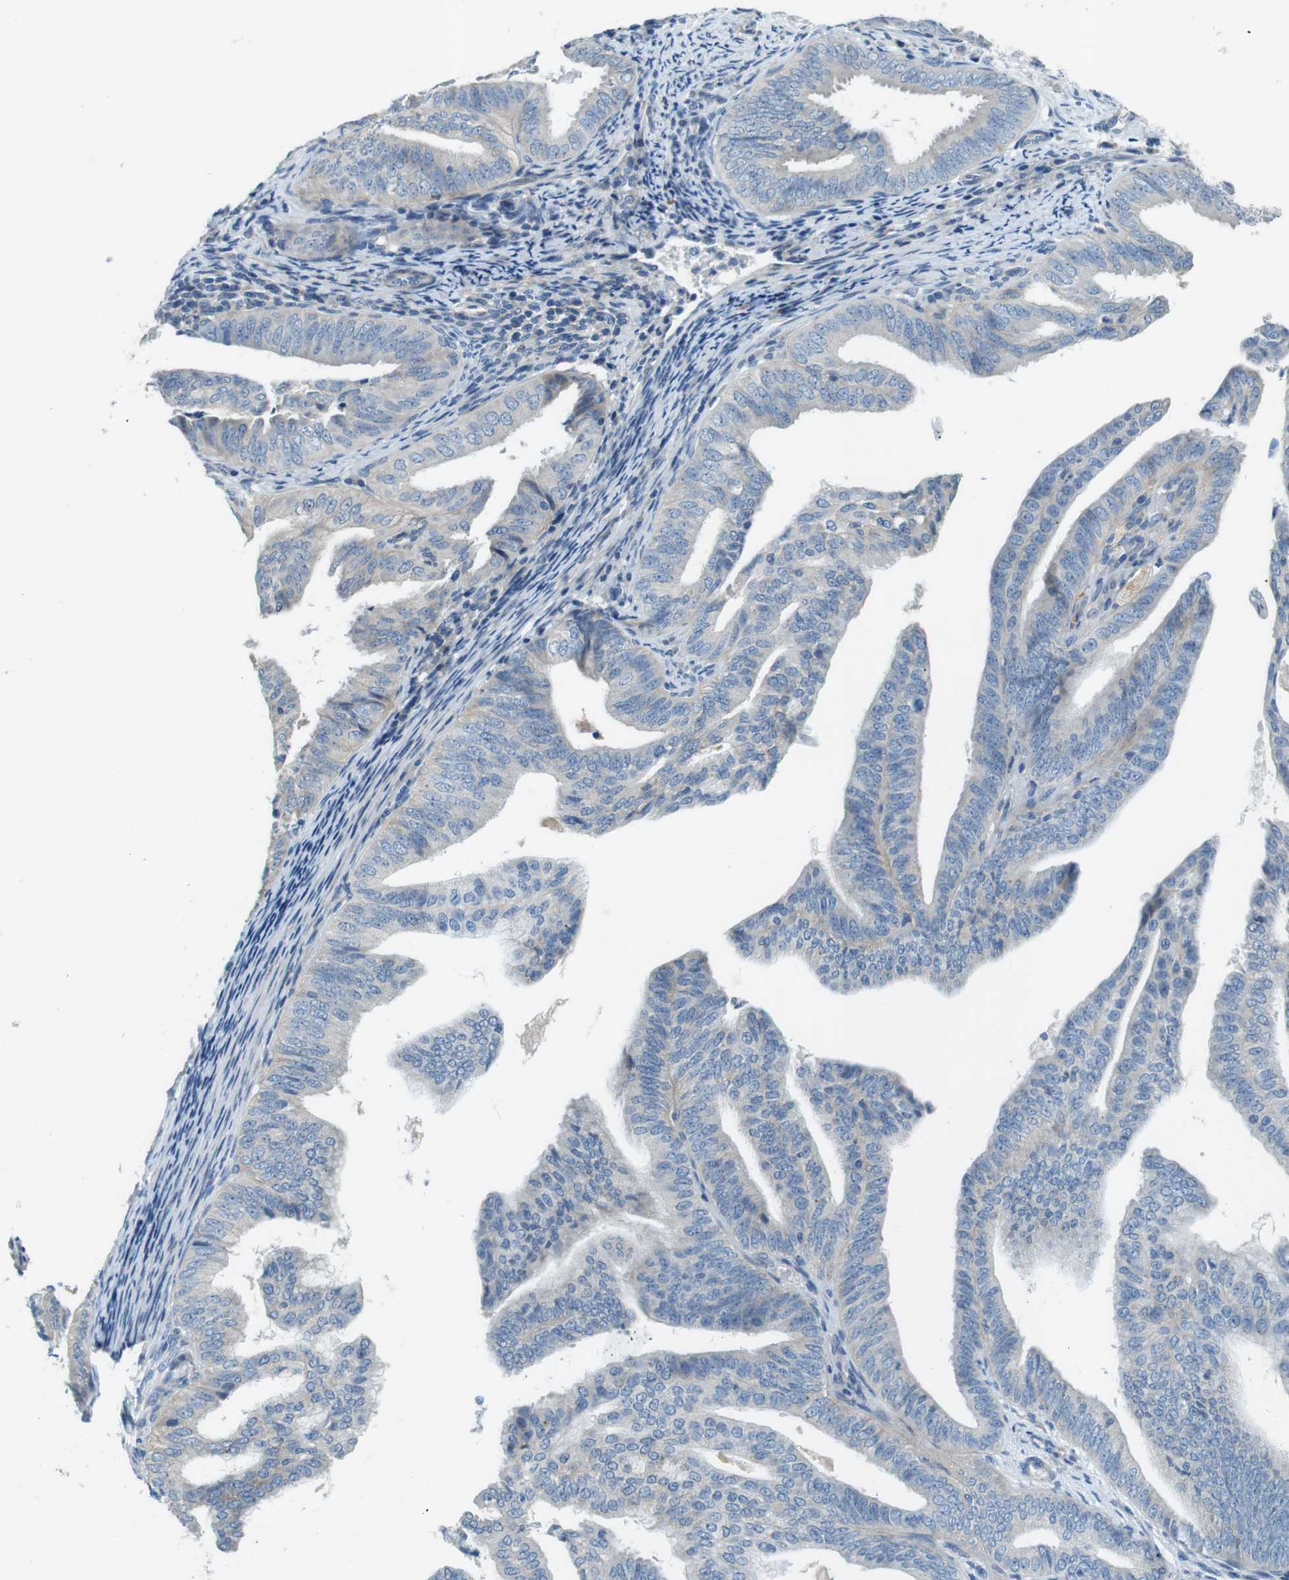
{"staining": {"intensity": "negative", "quantity": "none", "location": "none"}, "tissue": "endometrial cancer", "cell_type": "Tumor cells", "image_type": "cancer", "snomed": [{"axis": "morphology", "description": "Adenocarcinoma, NOS"}, {"axis": "topography", "description": "Endometrium"}], "caption": "DAB immunohistochemical staining of endometrial cancer (adenocarcinoma) reveals no significant expression in tumor cells.", "gene": "TYW1", "patient": {"sex": "female", "age": 58}}